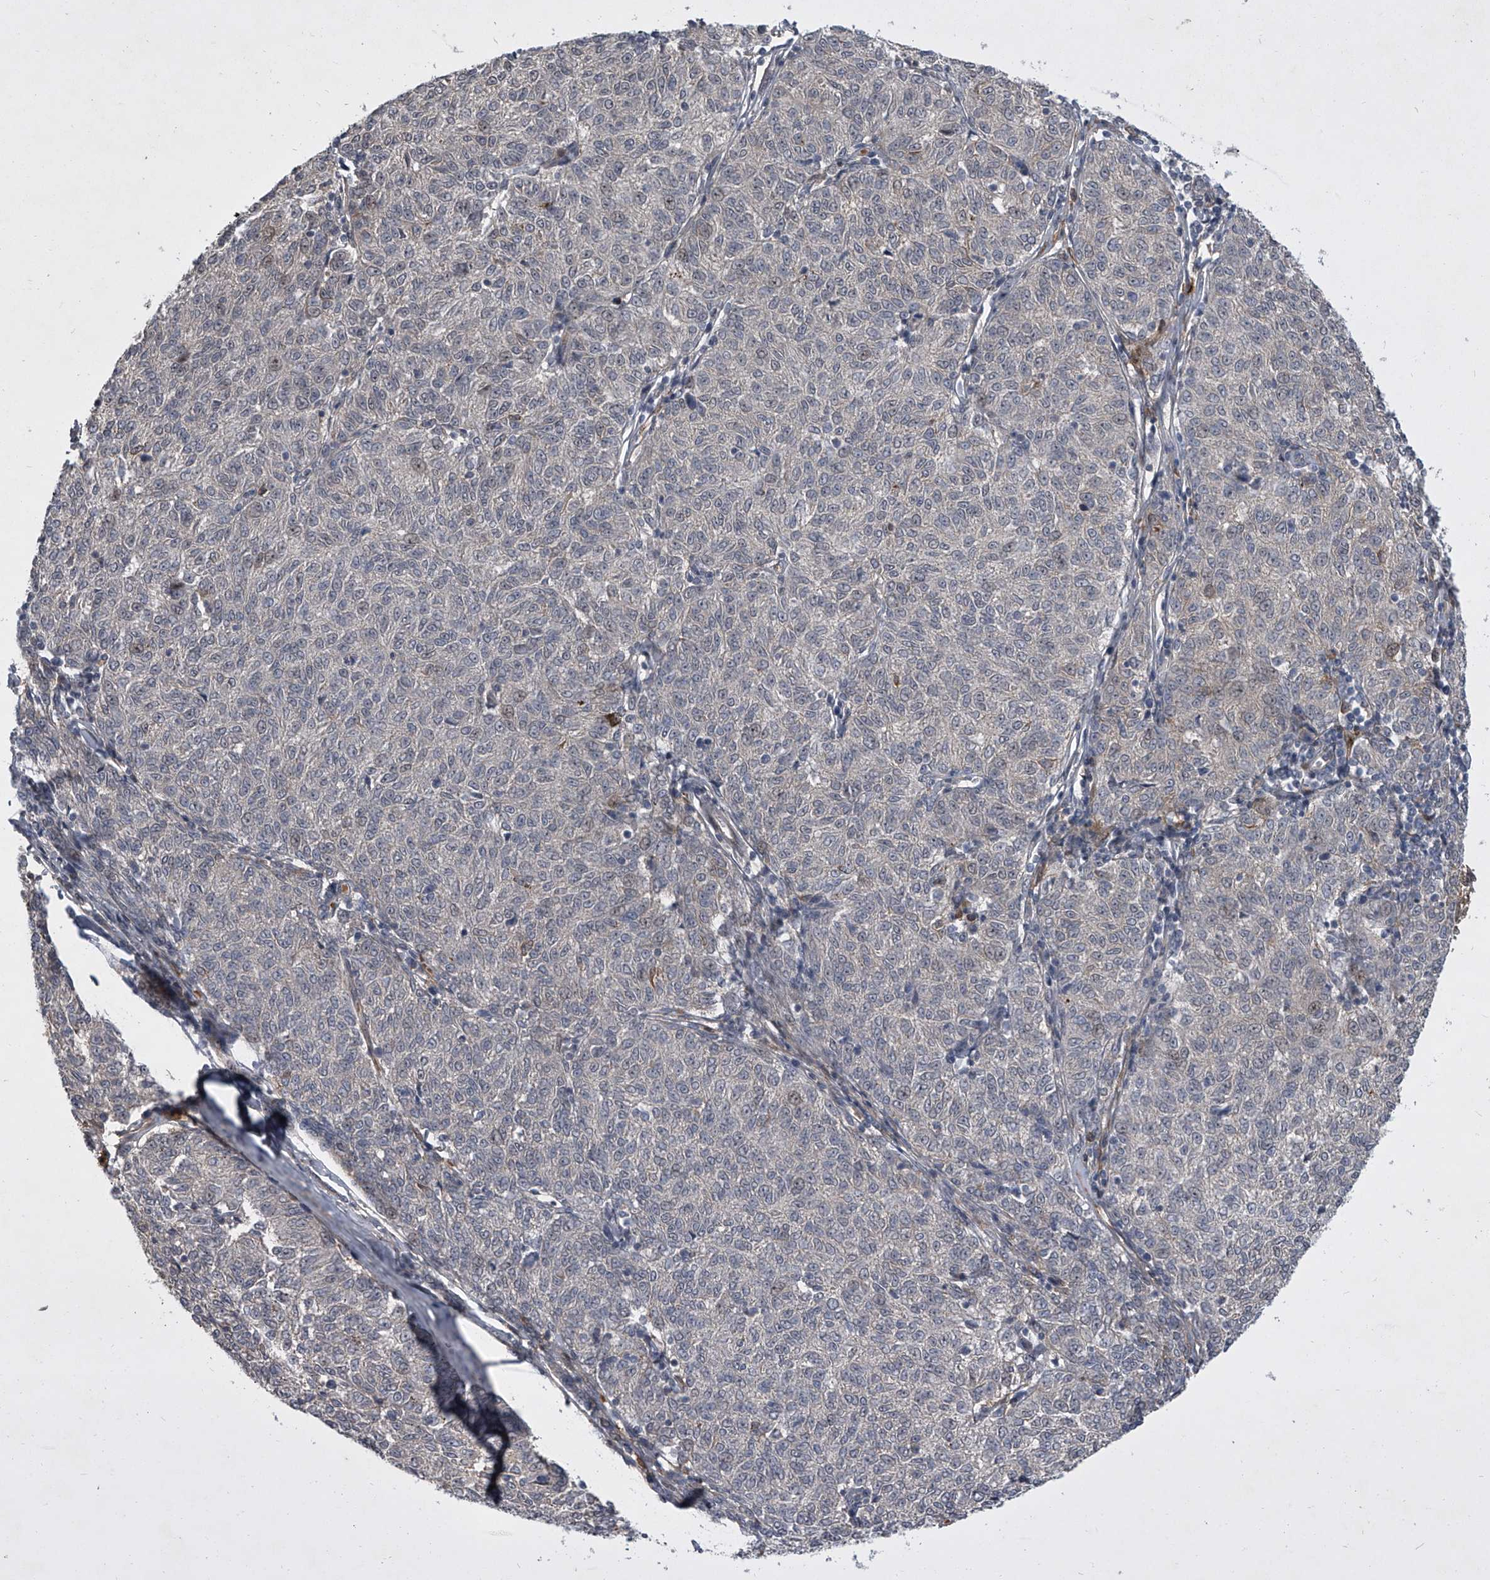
{"staining": {"intensity": "negative", "quantity": "none", "location": "none"}, "tissue": "melanoma", "cell_type": "Tumor cells", "image_type": "cancer", "snomed": [{"axis": "morphology", "description": "Malignant melanoma, NOS"}, {"axis": "topography", "description": "Skin"}], "caption": "High magnification brightfield microscopy of malignant melanoma stained with DAB (3,3'-diaminobenzidine) (brown) and counterstained with hematoxylin (blue): tumor cells show no significant staining. (Brightfield microscopy of DAB IHC at high magnification).", "gene": "HEATR6", "patient": {"sex": "female", "age": 72}}